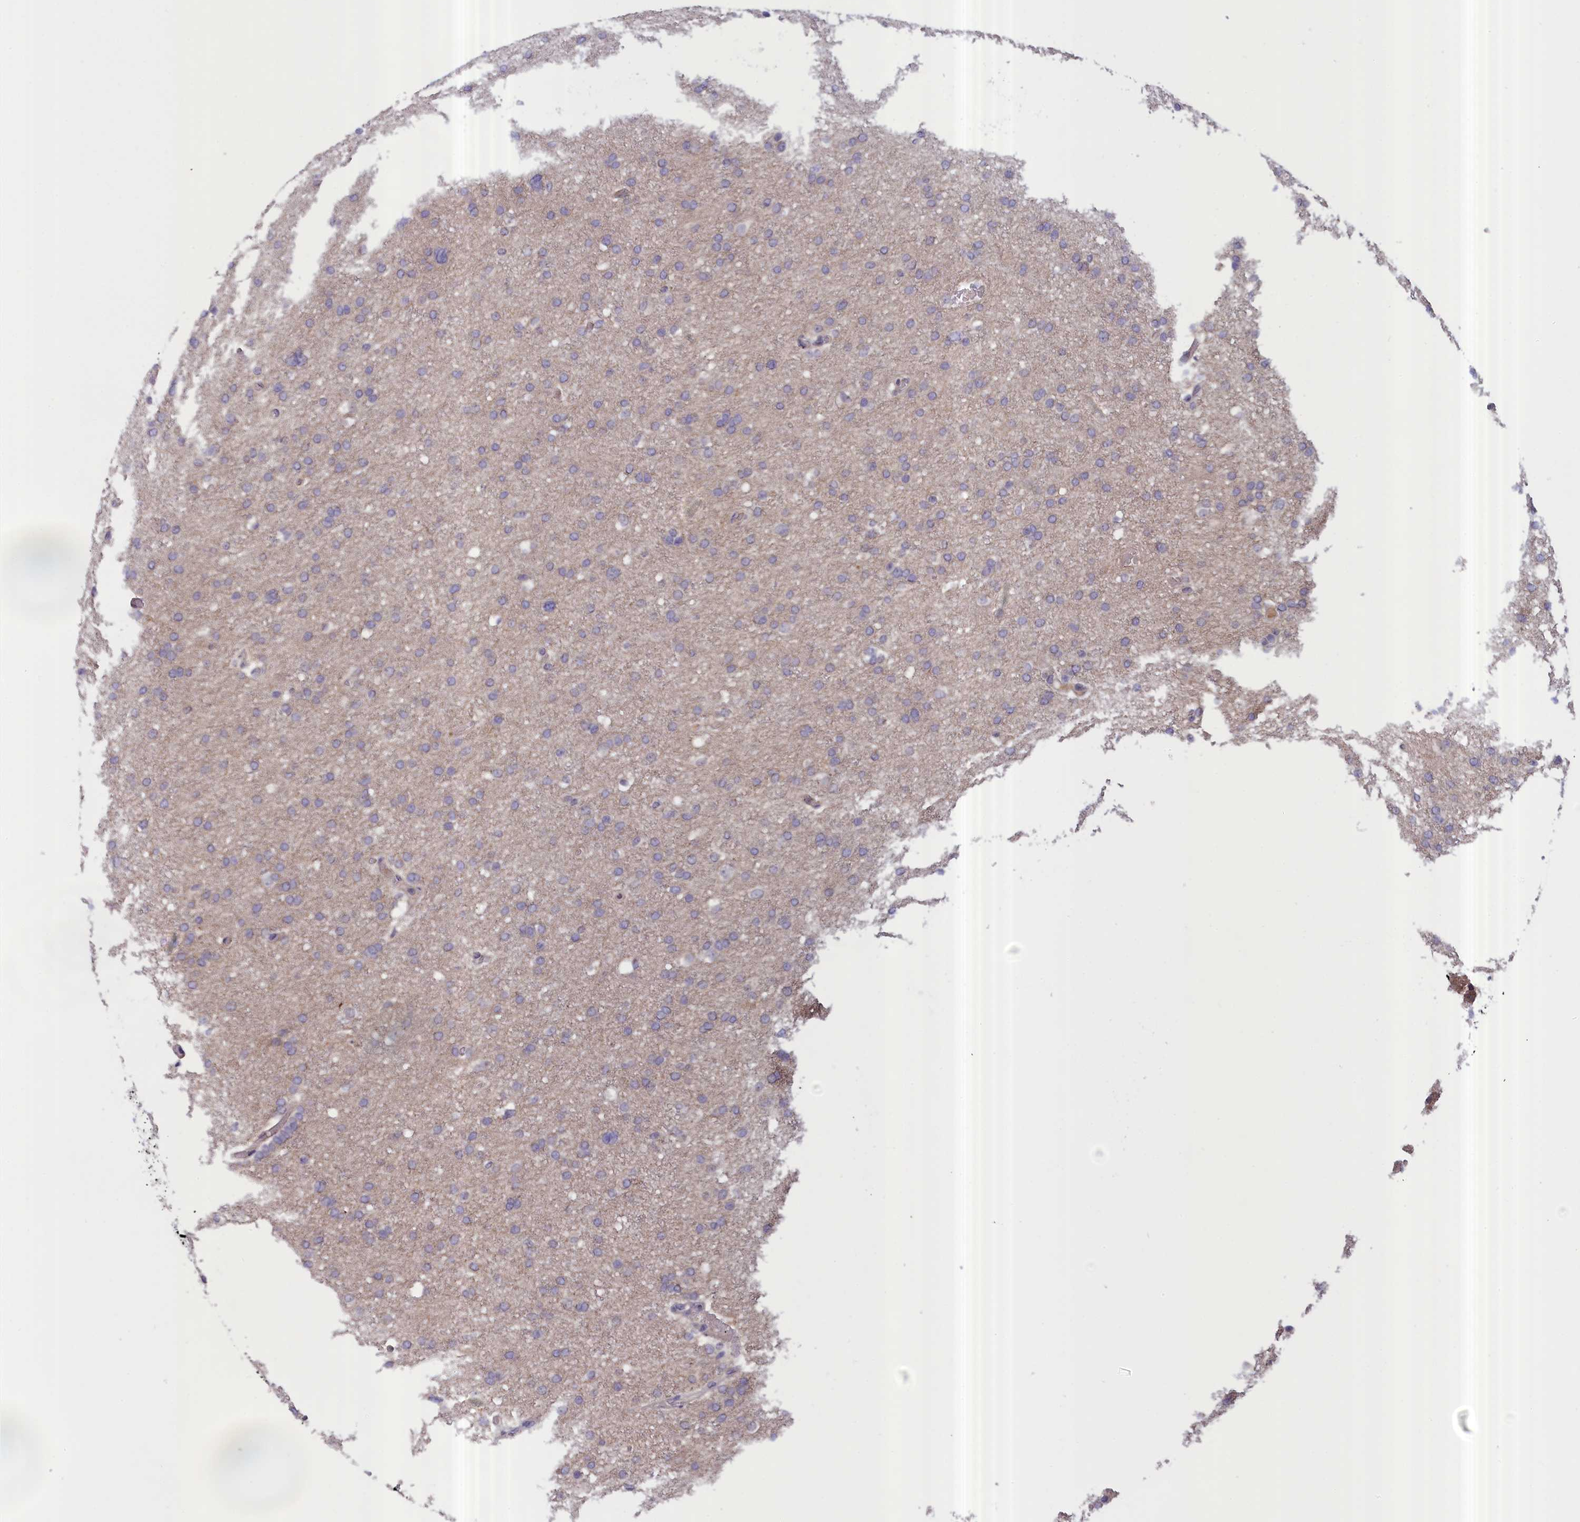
{"staining": {"intensity": "negative", "quantity": "none", "location": "none"}, "tissue": "glioma", "cell_type": "Tumor cells", "image_type": "cancer", "snomed": [{"axis": "morphology", "description": "Glioma, malignant, High grade"}, {"axis": "topography", "description": "Cerebral cortex"}], "caption": "Tumor cells are negative for brown protein staining in malignant high-grade glioma.", "gene": "IGFALS", "patient": {"sex": "female", "age": 36}}